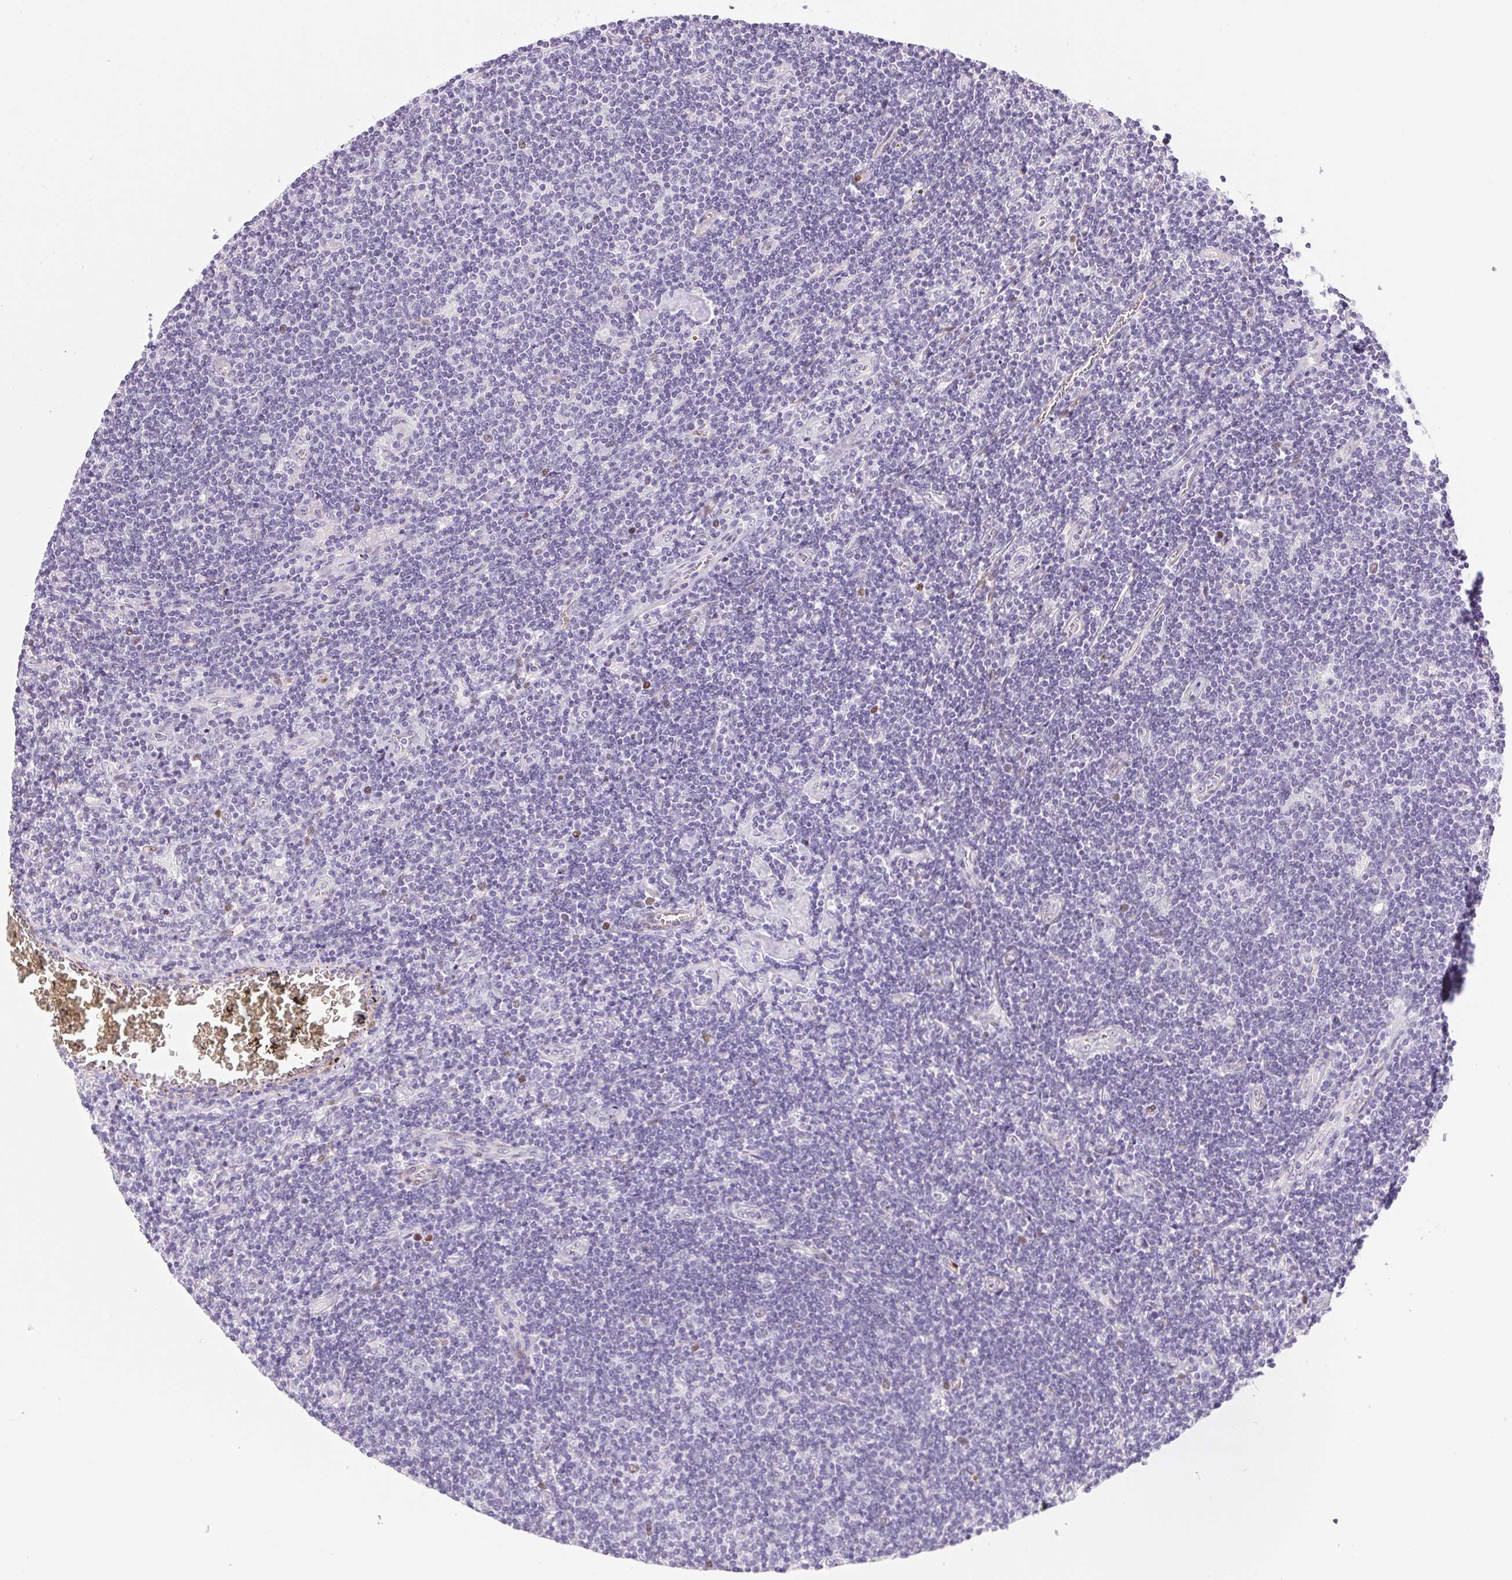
{"staining": {"intensity": "negative", "quantity": "none", "location": "none"}, "tissue": "lymphoma", "cell_type": "Tumor cells", "image_type": "cancer", "snomed": [{"axis": "morphology", "description": "Hodgkin's disease, NOS"}, {"axis": "topography", "description": "Lymph node"}], "caption": "Immunohistochemistry image of neoplastic tissue: human Hodgkin's disease stained with DAB (3,3'-diaminobenzidine) shows no significant protein expression in tumor cells.", "gene": "SMTN", "patient": {"sex": "male", "age": 40}}